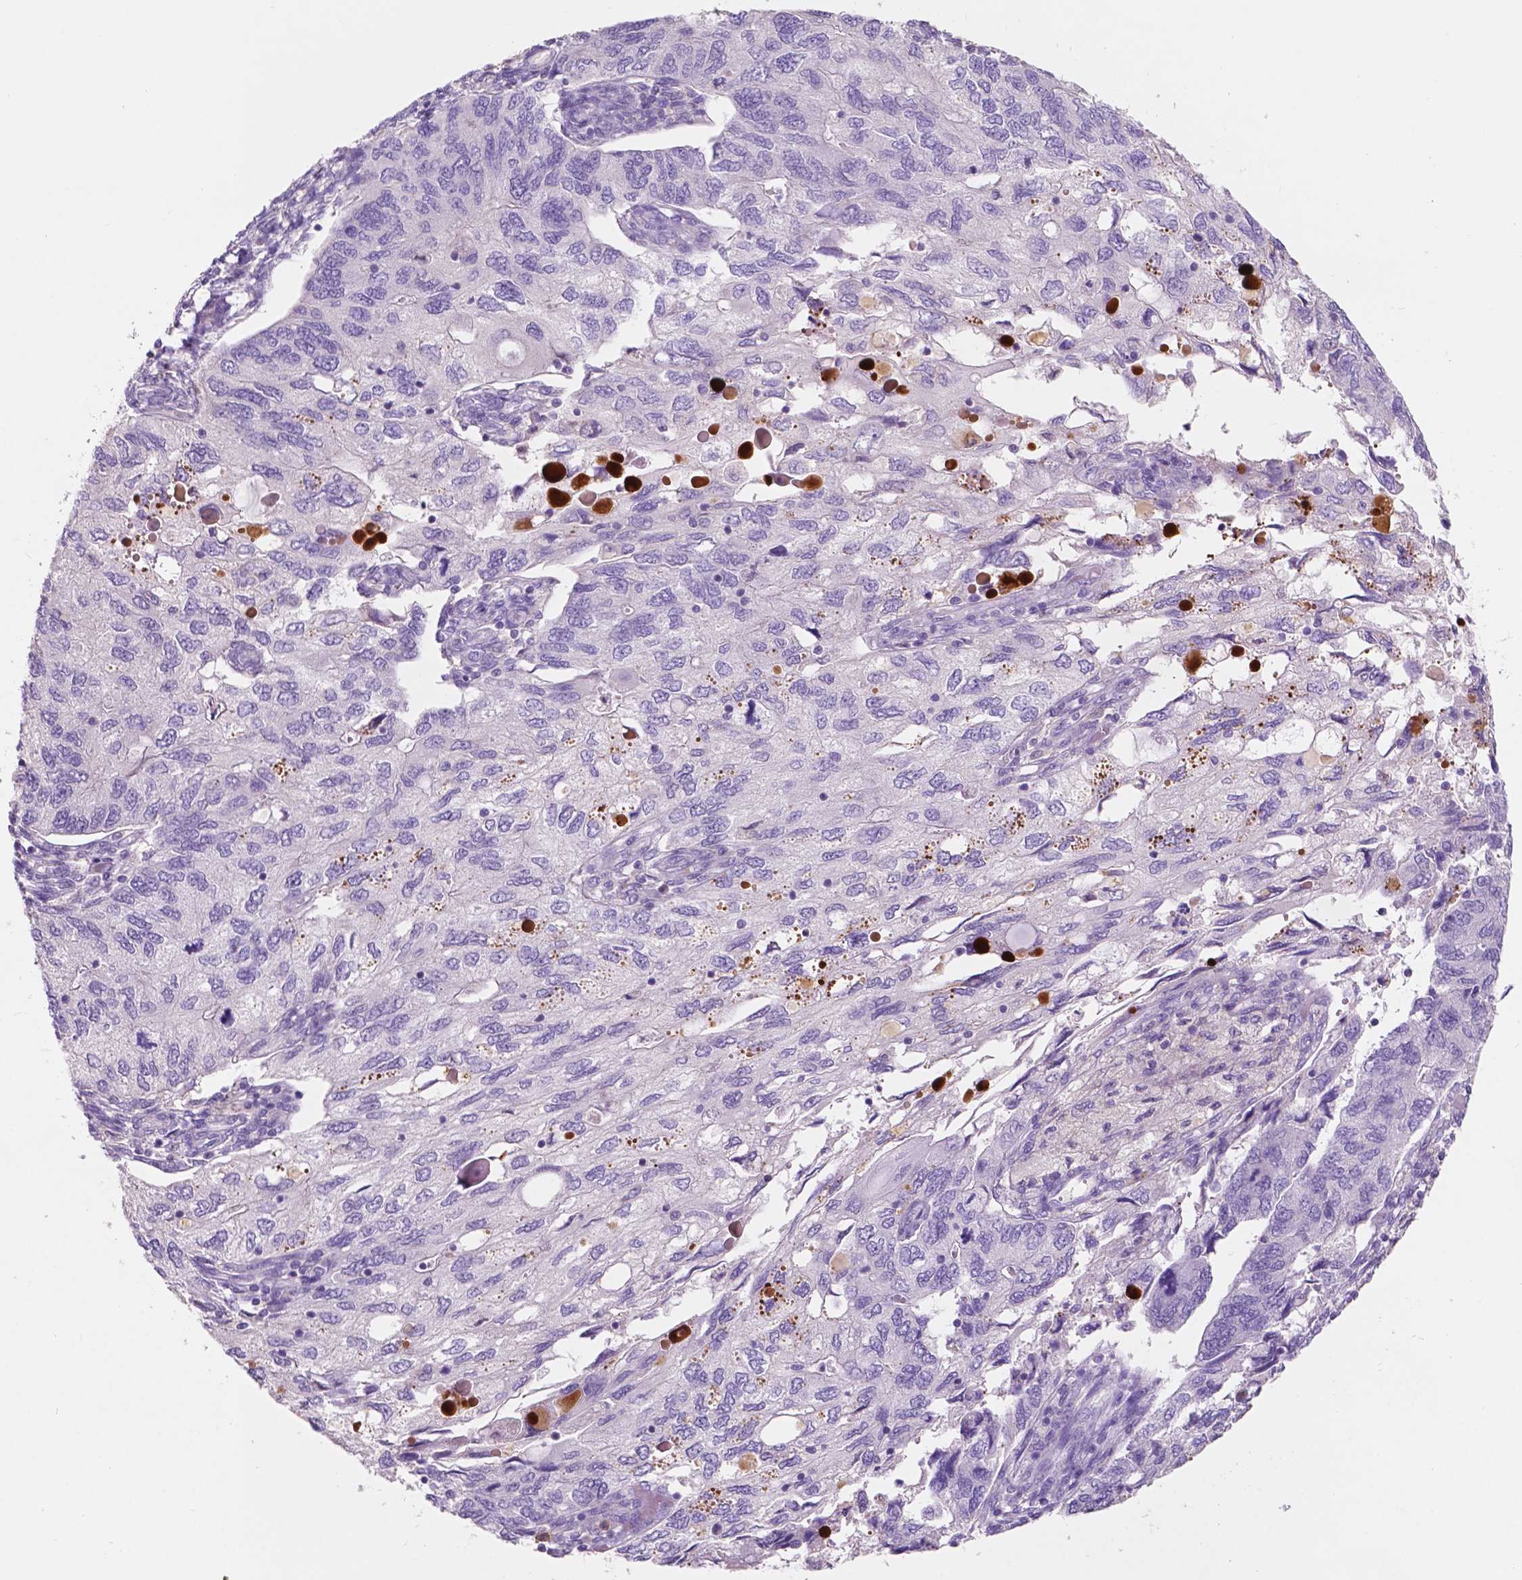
{"staining": {"intensity": "negative", "quantity": "none", "location": "none"}, "tissue": "endometrial cancer", "cell_type": "Tumor cells", "image_type": "cancer", "snomed": [{"axis": "morphology", "description": "Carcinoma, NOS"}, {"axis": "topography", "description": "Uterus"}], "caption": "This is an IHC photomicrograph of human endometrial cancer. There is no expression in tumor cells.", "gene": "CUZD1", "patient": {"sex": "female", "age": 76}}